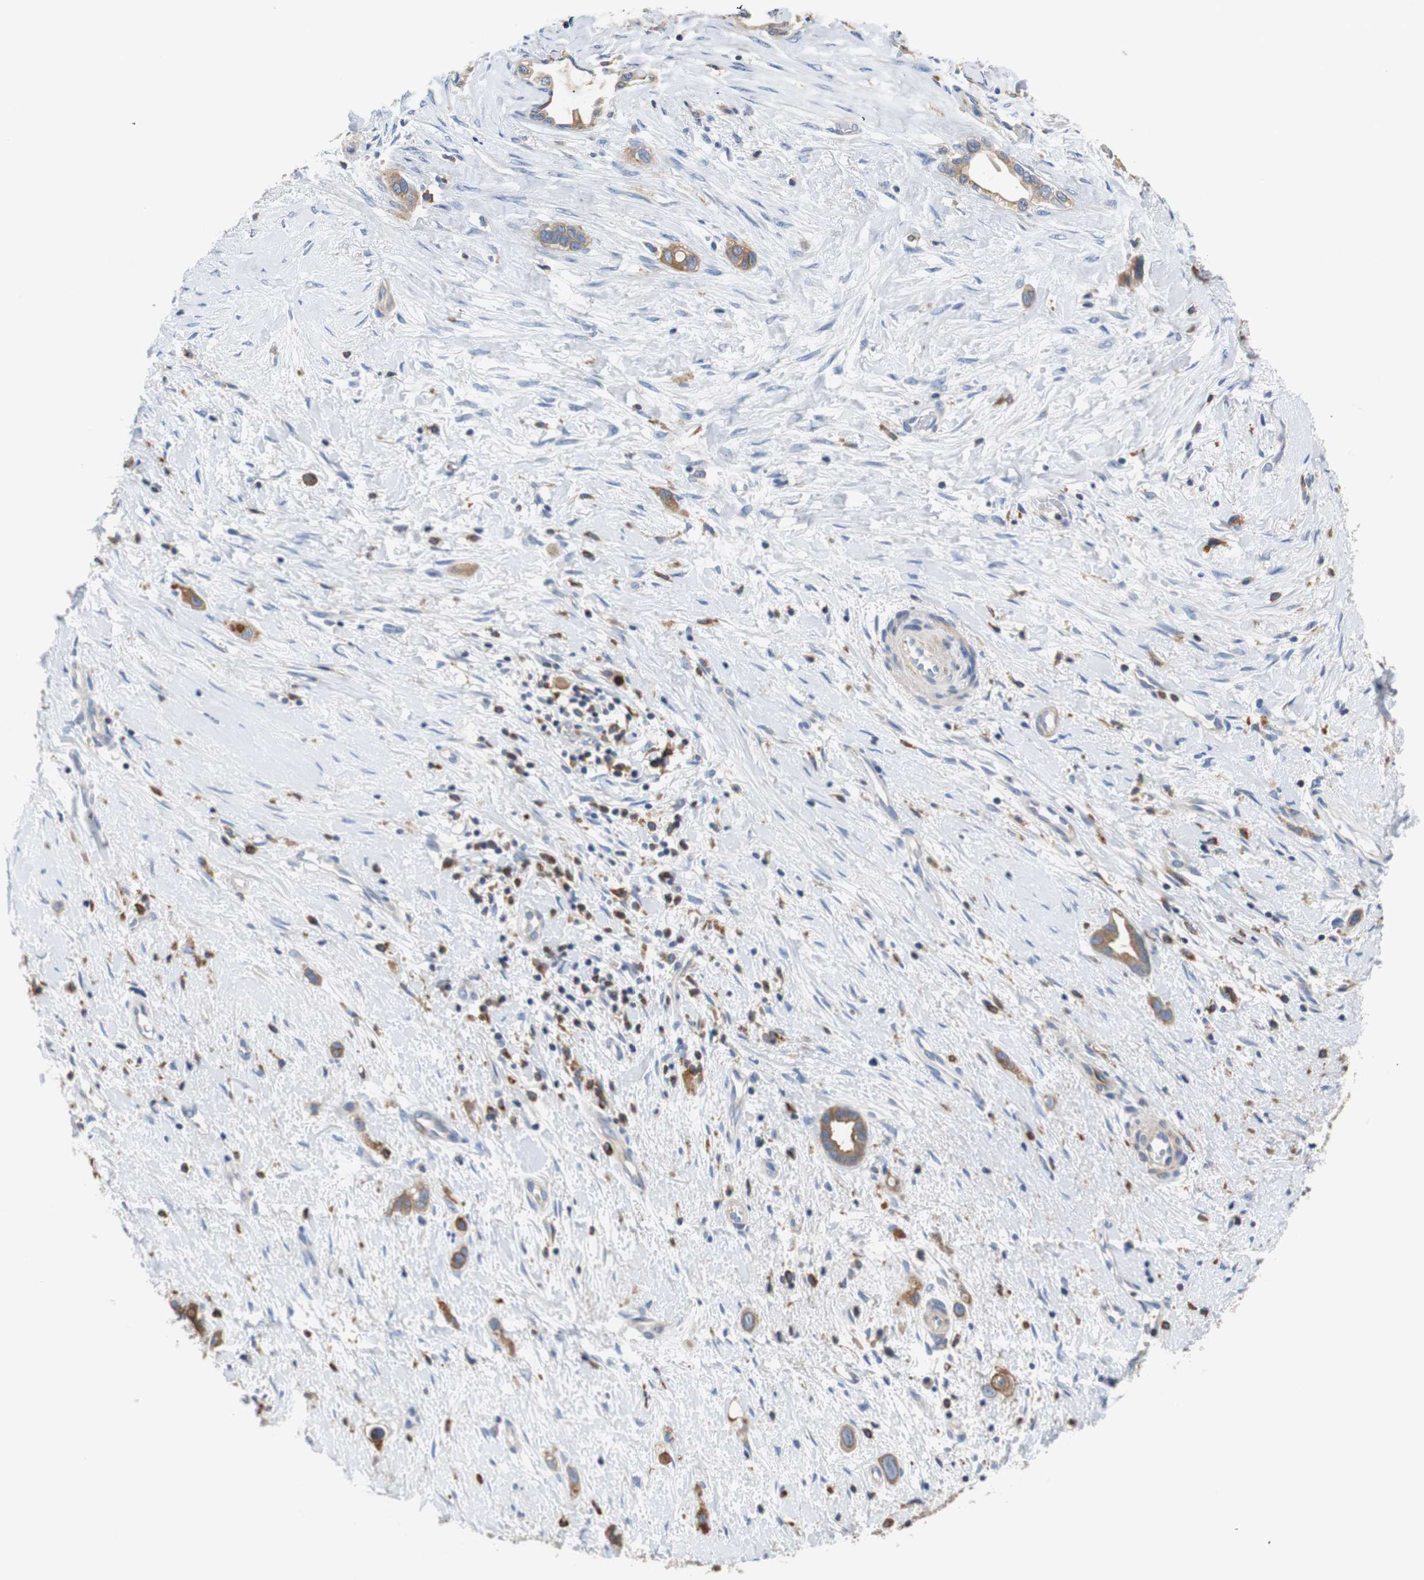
{"staining": {"intensity": "moderate", "quantity": ">75%", "location": "cytoplasmic/membranous"}, "tissue": "liver cancer", "cell_type": "Tumor cells", "image_type": "cancer", "snomed": [{"axis": "morphology", "description": "Cholangiocarcinoma"}, {"axis": "topography", "description": "Liver"}], "caption": "Liver cancer (cholangiocarcinoma) stained with a brown dye exhibits moderate cytoplasmic/membranous positive positivity in about >75% of tumor cells.", "gene": "VAMP8", "patient": {"sex": "female", "age": 65}}